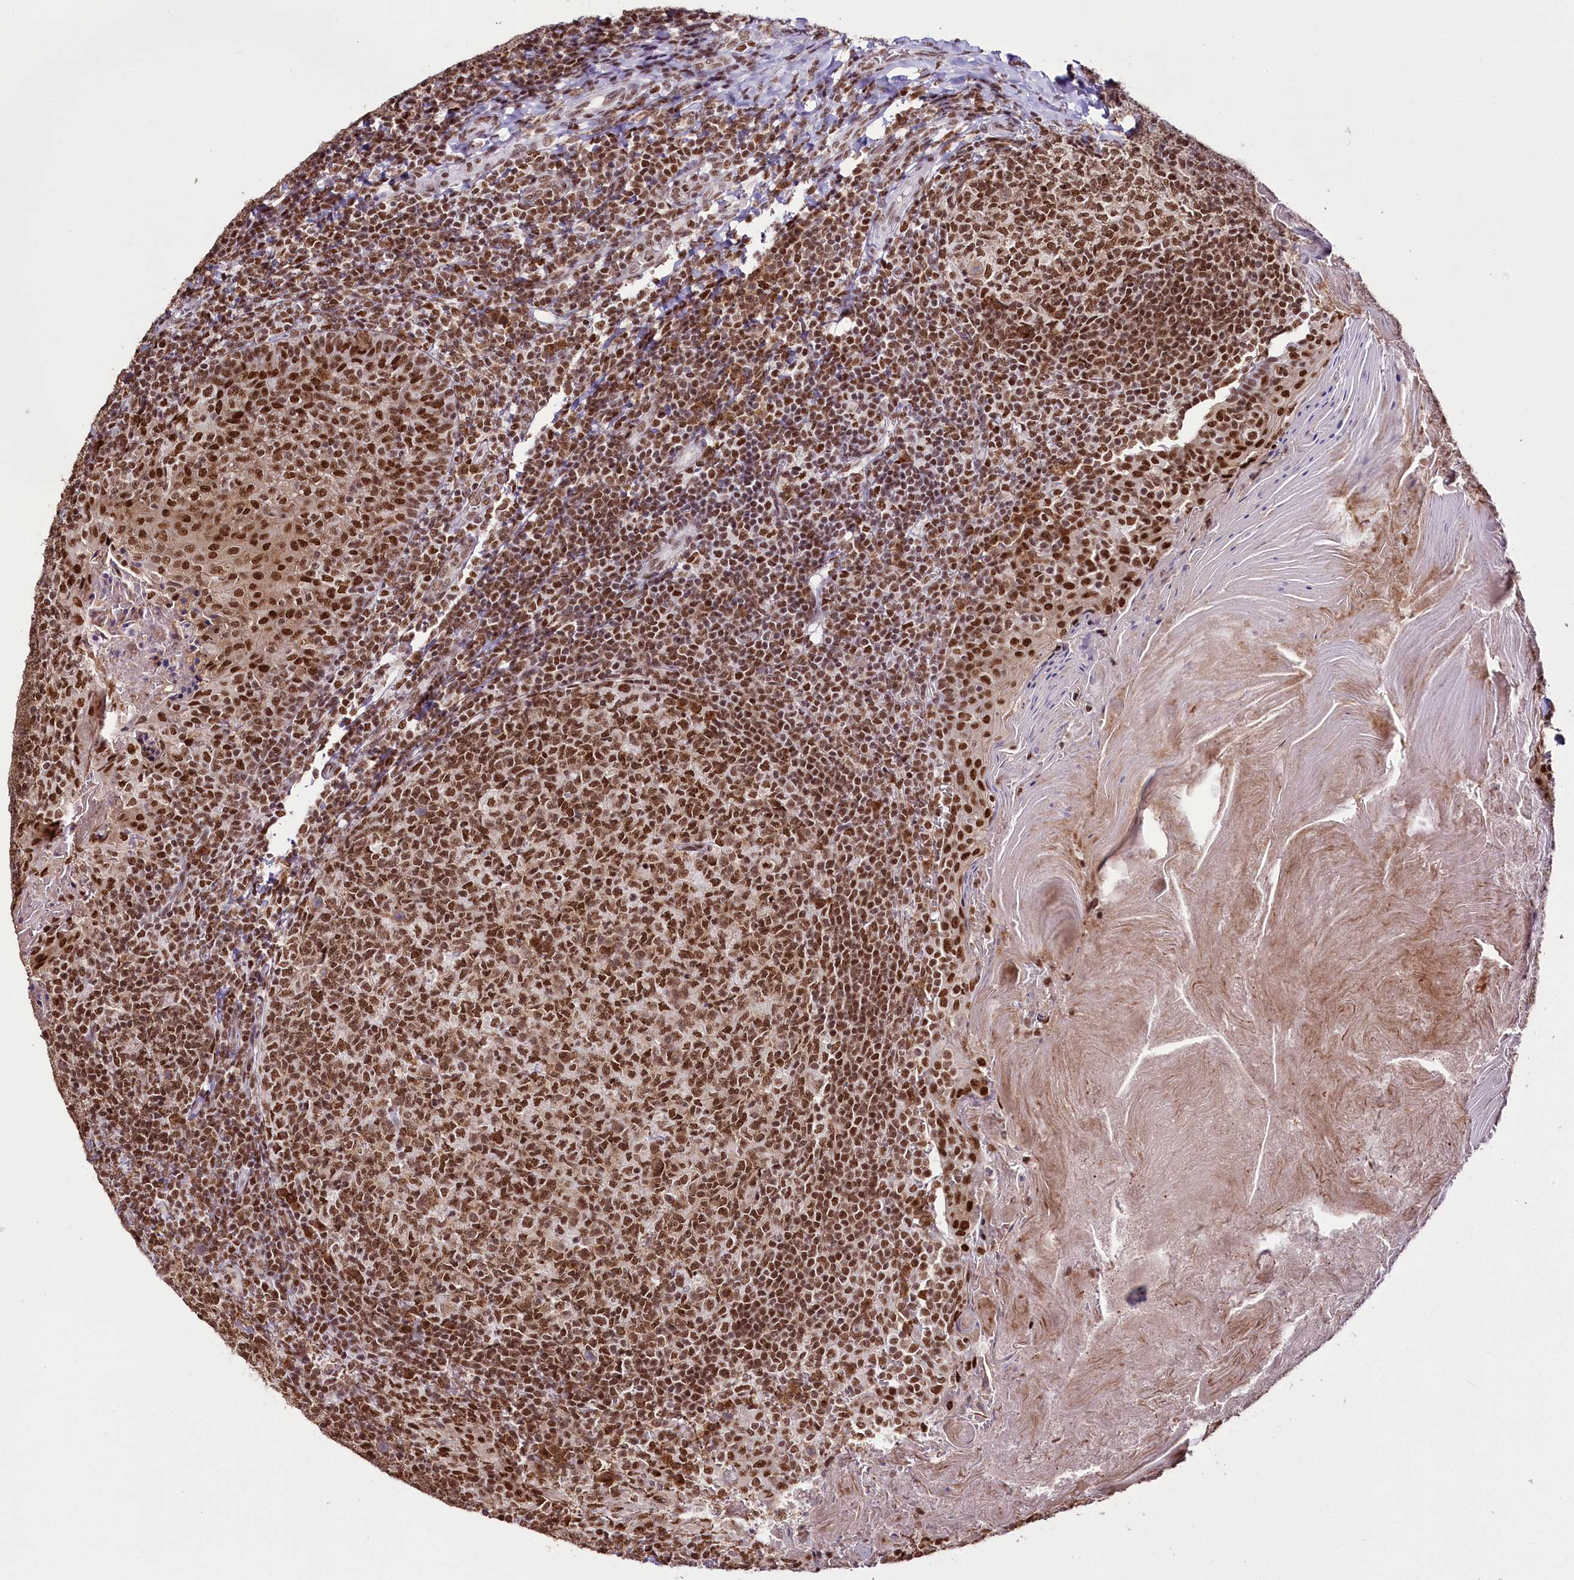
{"staining": {"intensity": "strong", "quantity": ">75%", "location": "nuclear"}, "tissue": "tonsil", "cell_type": "Germinal center cells", "image_type": "normal", "snomed": [{"axis": "morphology", "description": "Normal tissue, NOS"}, {"axis": "topography", "description": "Tonsil"}], "caption": "This is an image of IHC staining of unremarkable tonsil, which shows strong expression in the nuclear of germinal center cells.", "gene": "SMARCE1", "patient": {"sex": "female", "age": 19}}